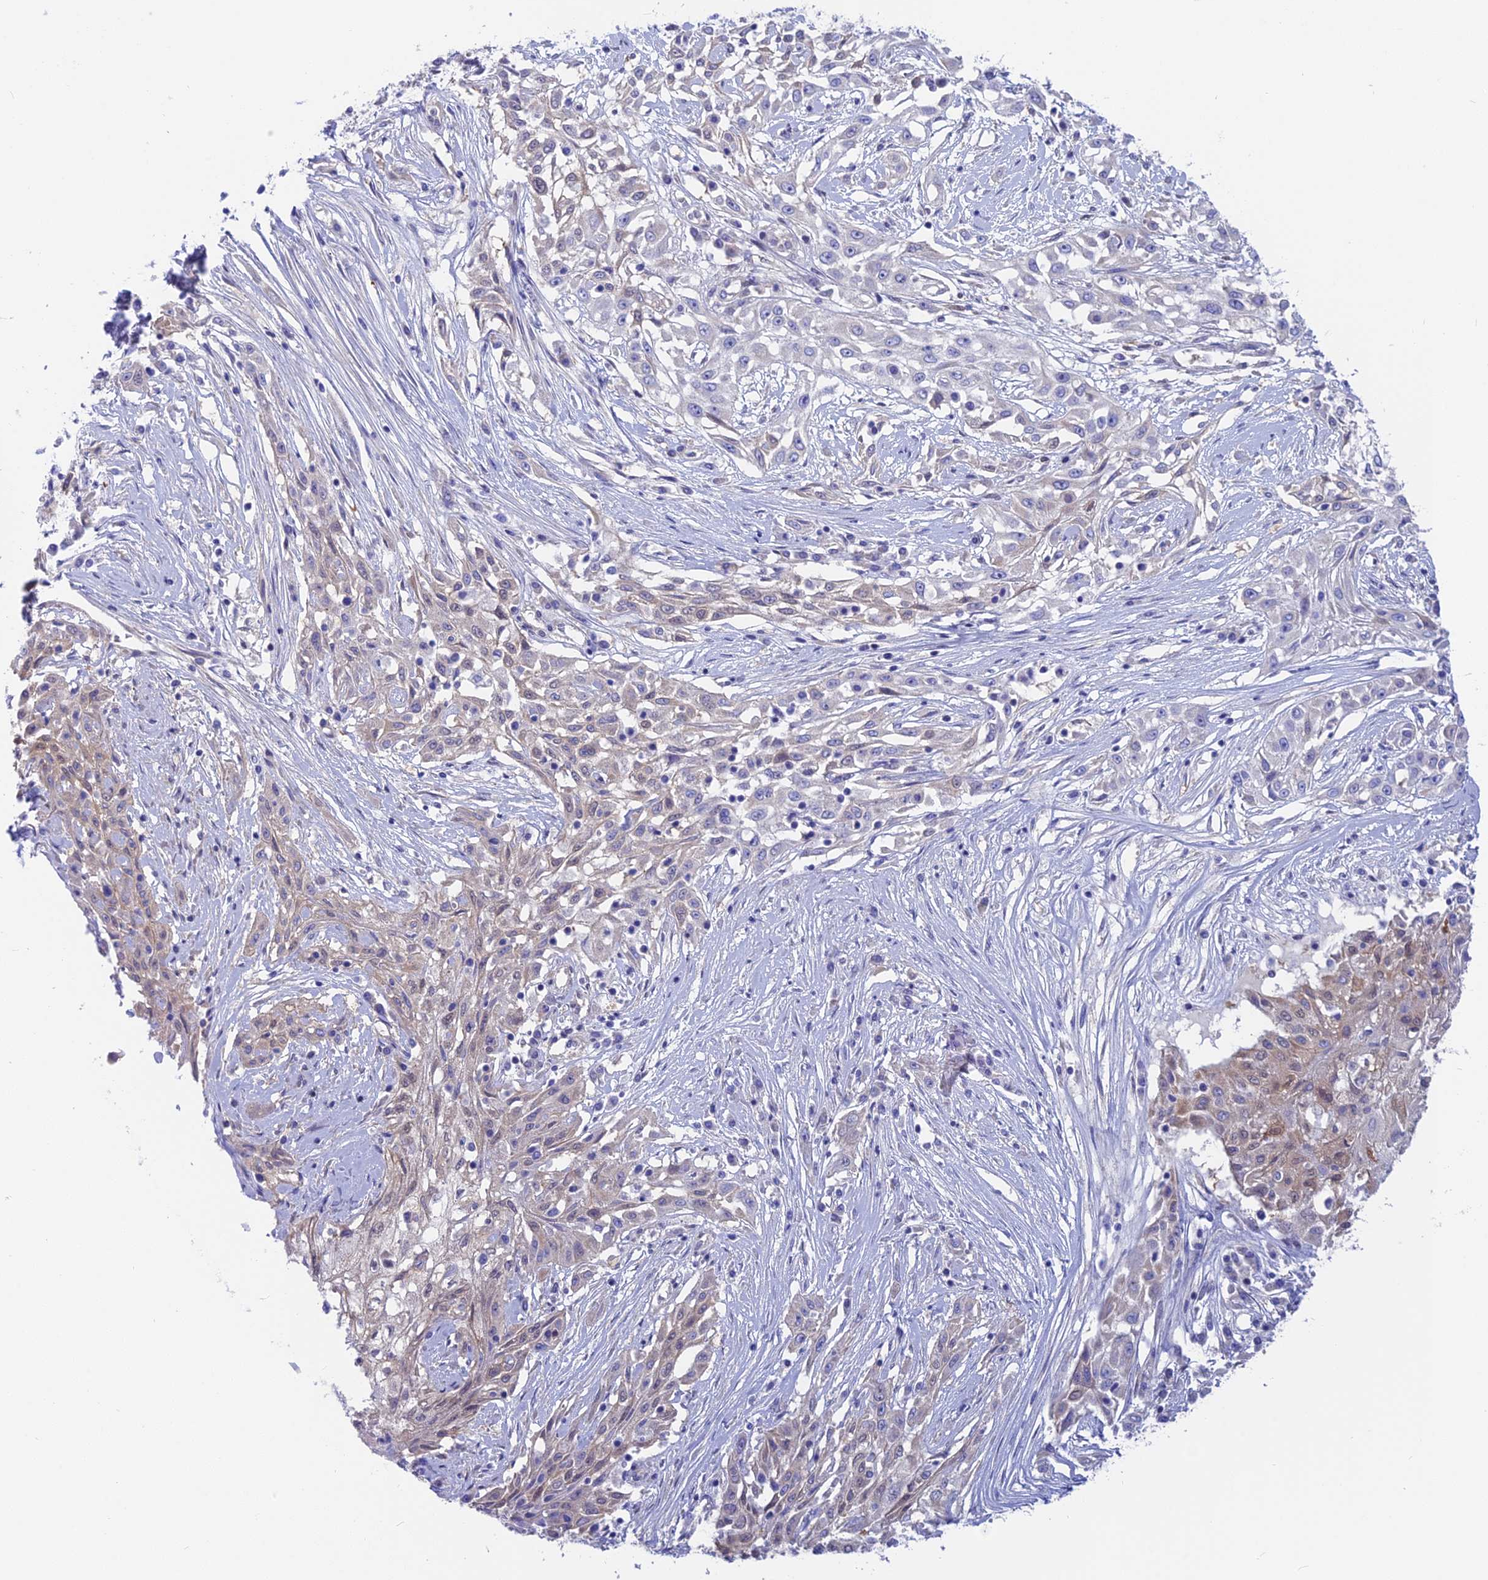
{"staining": {"intensity": "negative", "quantity": "none", "location": "none"}, "tissue": "skin cancer", "cell_type": "Tumor cells", "image_type": "cancer", "snomed": [{"axis": "morphology", "description": "Squamous cell carcinoma, NOS"}, {"axis": "morphology", "description": "Squamous cell carcinoma, metastatic, NOS"}, {"axis": "topography", "description": "Skin"}, {"axis": "topography", "description": "Lymph node"}], "caption": "Human skin cancer (metastatic squamous cell carcinoma) stained for a protein using IHC demonstrates no expression in tumor cells.", "gene": "LZTFL1", "patient": {"sex": "male", "age": 75}}